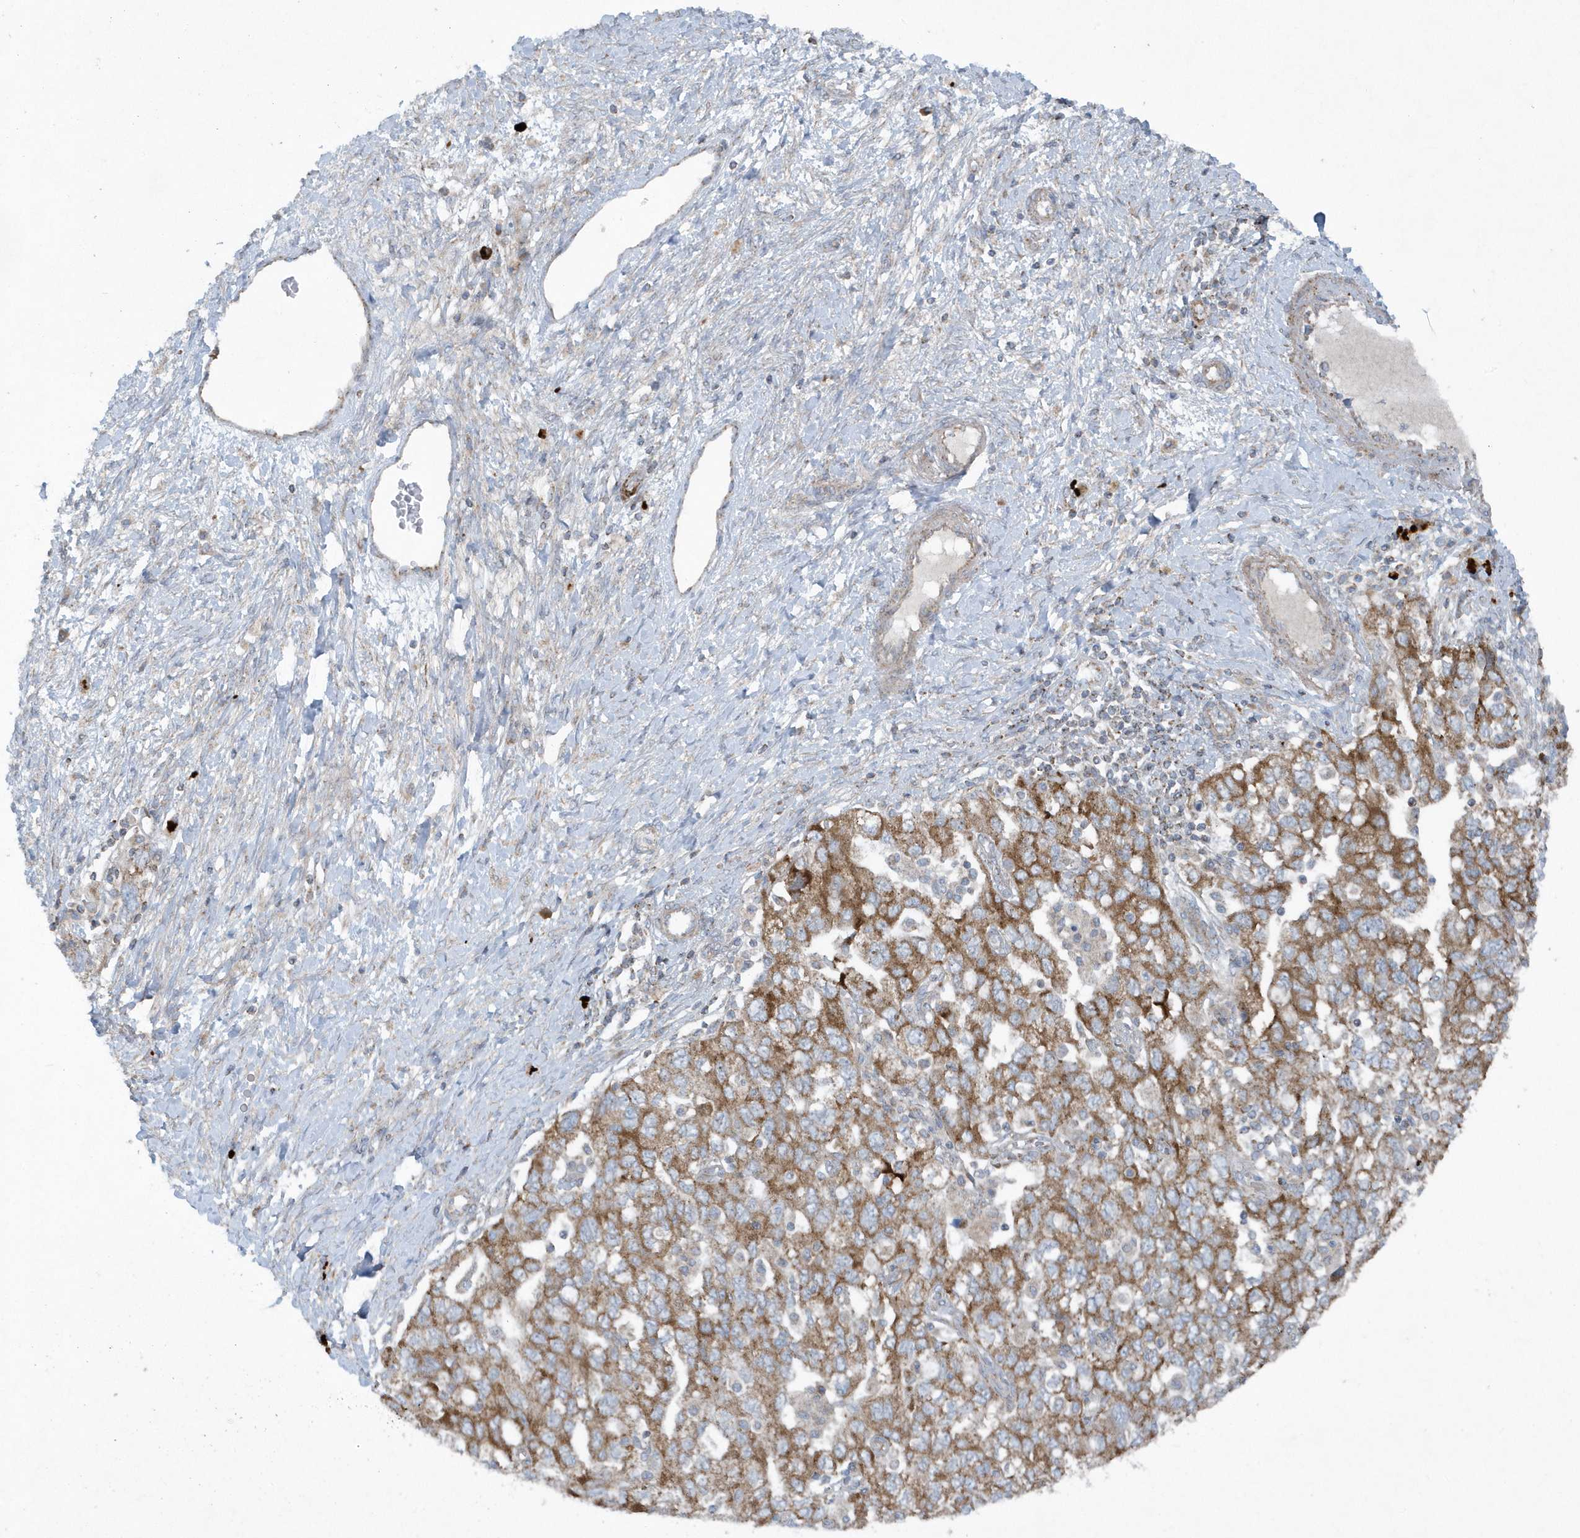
{"staining": {"intensity": "moderate", "quantity": ">75%", "location": "cytoplasmic/membranous"}, "tissue": "ovarian cancer", "cell_type": "Tumor cells", "image_type": "cancer", "snomed": [{"axis": "morphology", "description": "Carcinoma, NOS"}, {"axis": "morphology", "description": "Cystadenocarcinoma, serous, NOS"}, {"axis": "topography", "description": "Ovary"}], "caption": "The image reveals a brown stain indicating the presence of a protein in the cytoplasmic/membranous of tumor cells in ovarian cancer (serous cystadenocarcinoma). The protein is stained brown, and the nuclei are stained in blue (DAB (3,3'-diaminobenzidine) IHC with brightfield microscopy, high magnification).", "gene": "SLC38A2", "patient": {"sex": "female", "age": 69}}